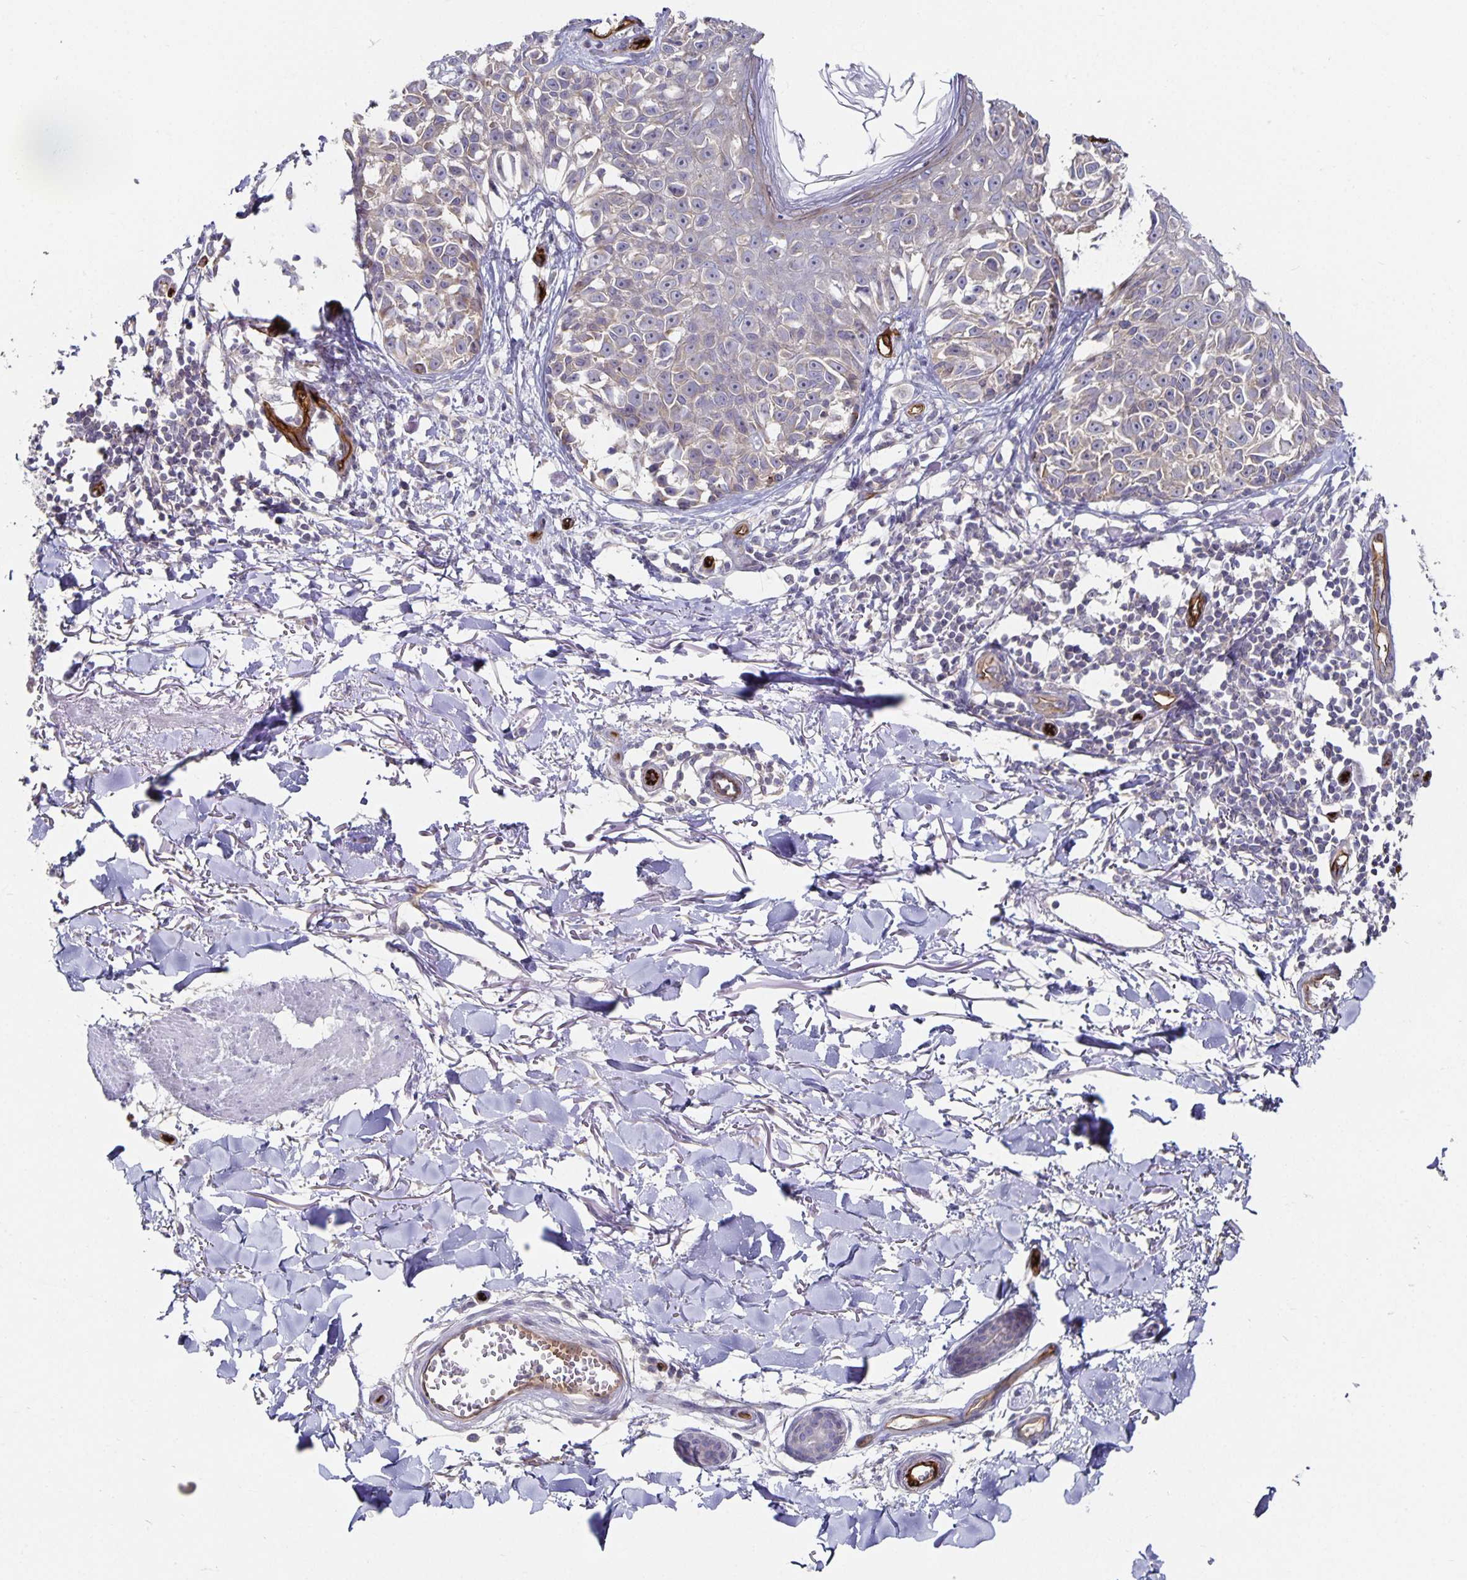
{"staining": {"intensity": "negative", "quantity": "none", "location": "none"}, "tissue": "melanoma", "cell_type": "Tumor cells", "image_type": "cancer", "snomed": [{"axis": "morphology", "description": "Malignant melanoma, NOS"}, {"axis": "topography", "description": "Skin"}], "caption": "Malignant melanoma stained for a protein using immunohistochemistry (IHC) shows no positivity tumor cells.", "gene": "PODXL", "patient": {"sex": "male", "age": 73}}